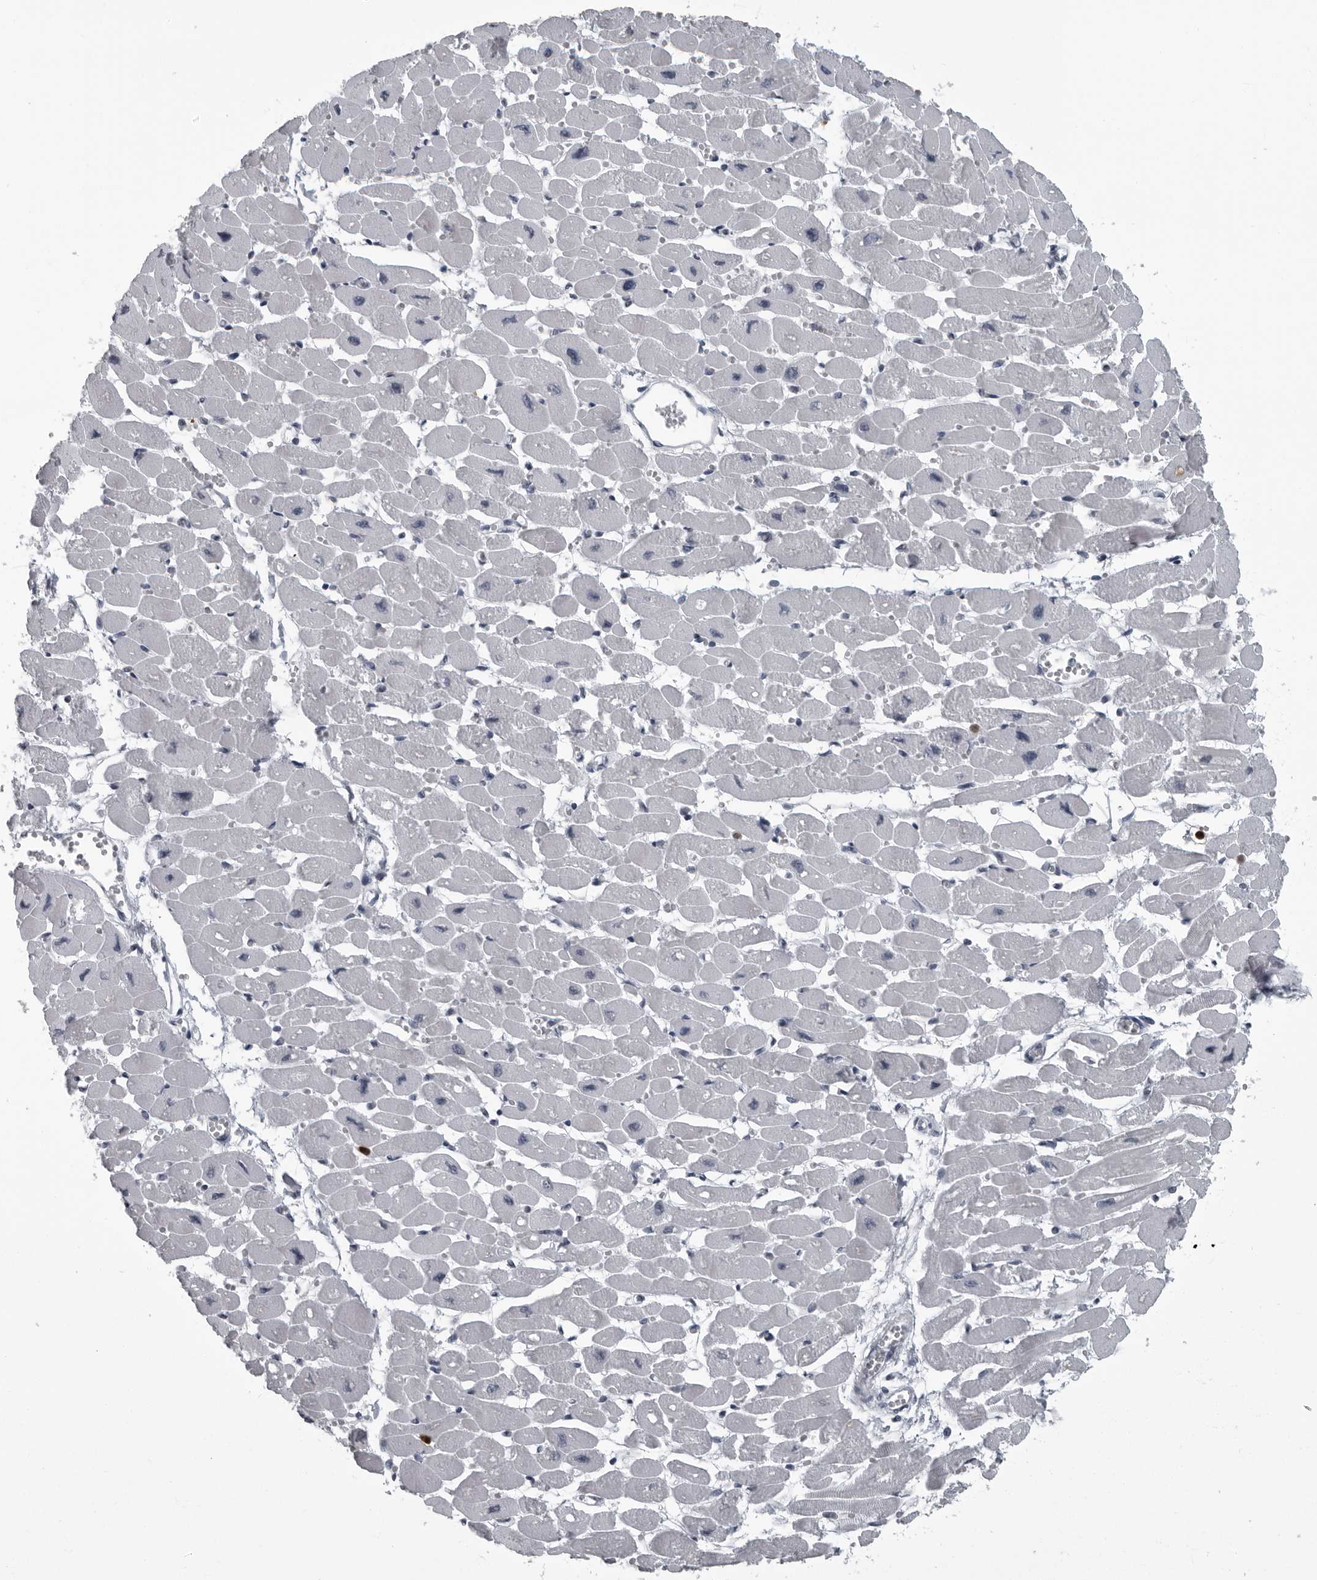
{"staining": {"intensity": "negative", "quantity": "none", "location": "none"}, "tissue": "heart muscle", "cell_type": "Cardiomyocytes", "image_type": "normal", "snomed": [{"axis": "morphology", "description": "Normal tissue, NOS"}, {"axis": "topography", "description": "Heart"}], "caption": "Immunohistochemical staining of normal heart muscle displays no significant positivity in cardiomyocytes. (DAB (3,3'-diaminobenzidine) immunohistochemistry, high magnification).", "gene": "RTCA", "patient": {"sex": "female", "age": 54}}